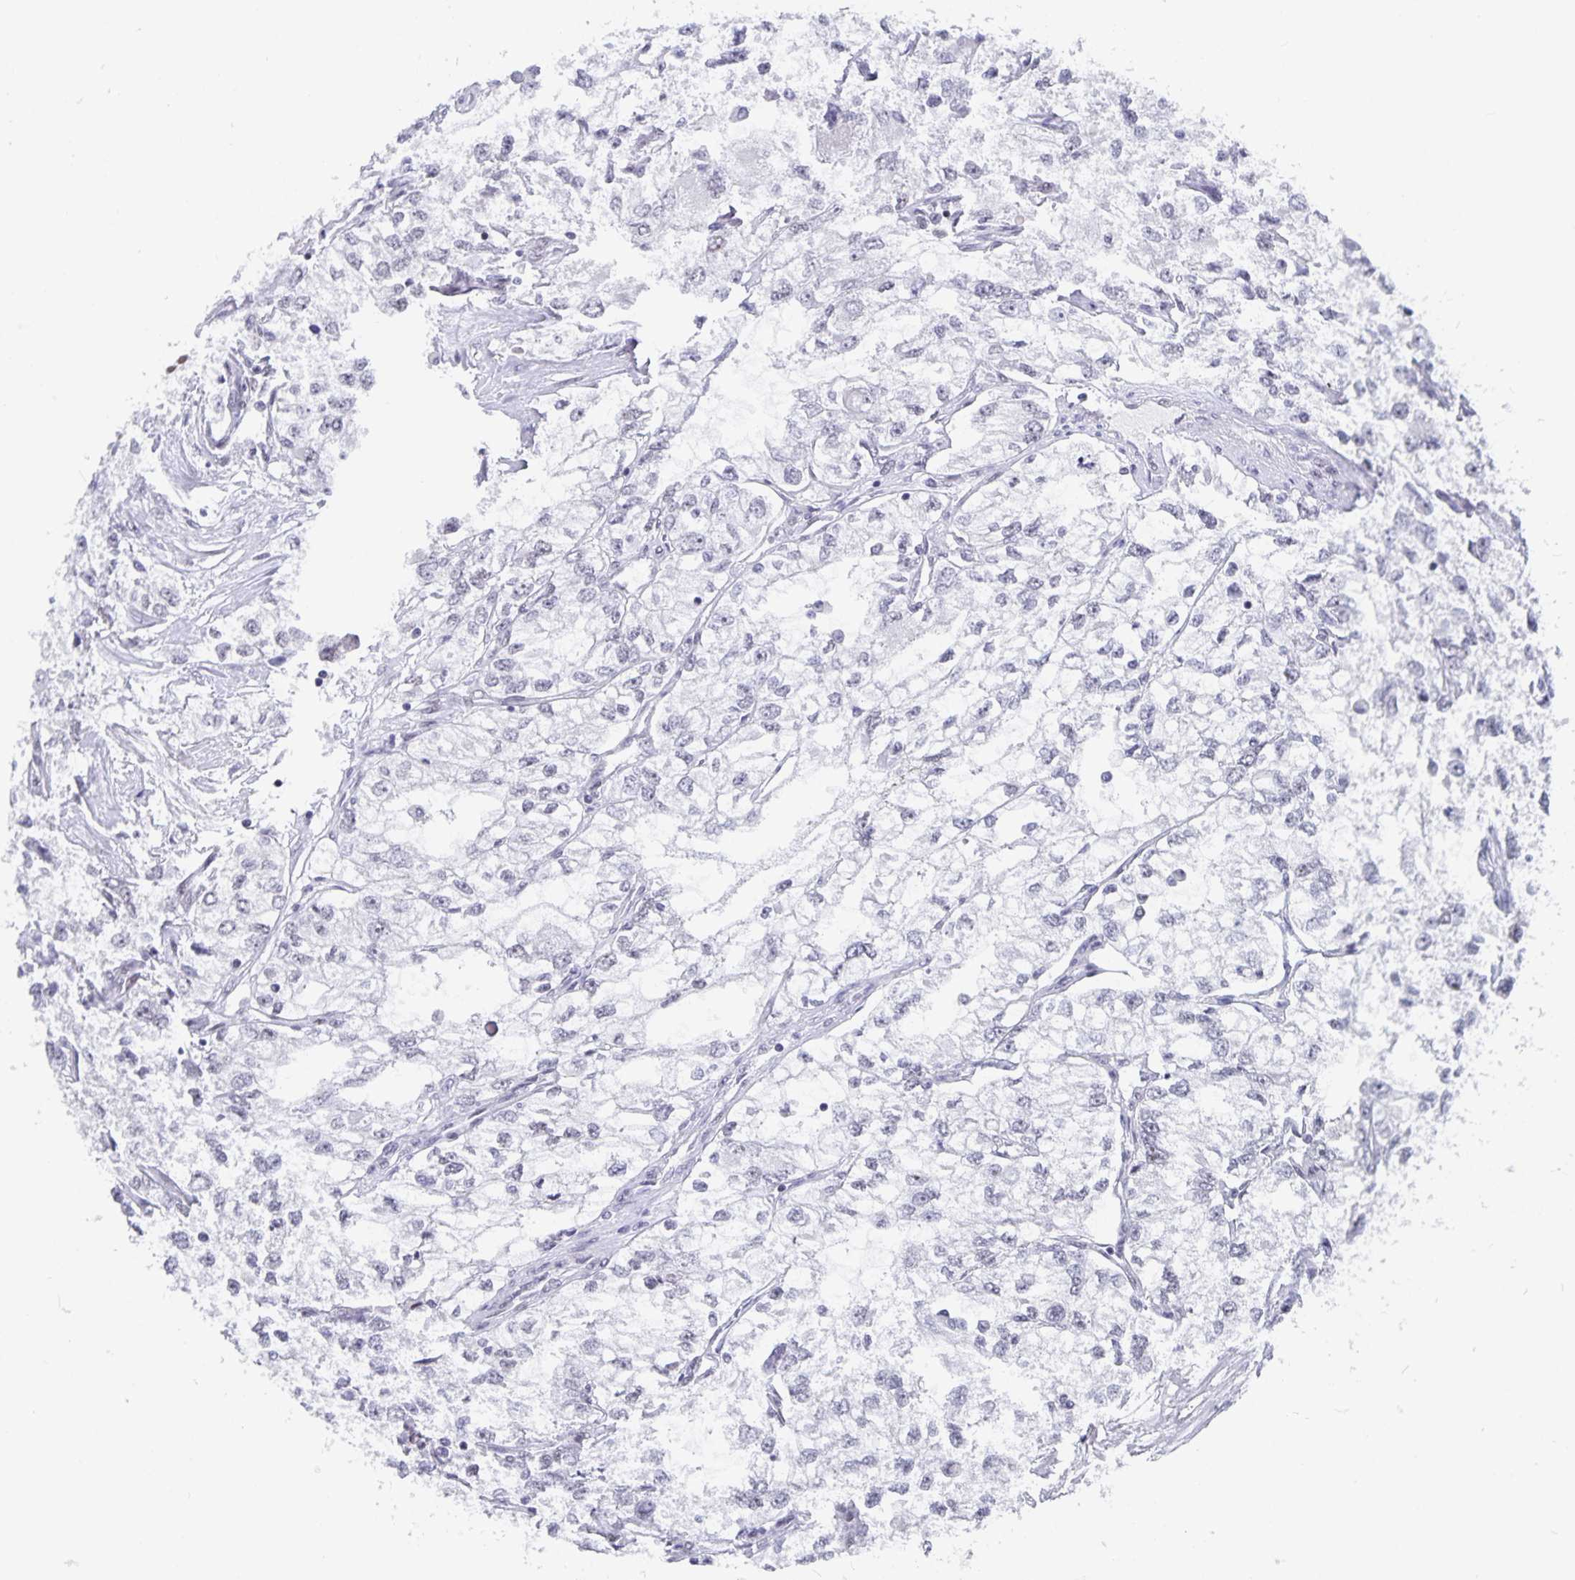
{"staining": {"intensity": "negative", "quantity": "none", "location": "none"}, "tissue": "renal cancer", "cell_type": "Tumor cells", "image_type": "cancer", "snomed": [{"axis": "morphology", "description": "Adenocarcinoma, NOS"}, {"axis": "topography", "description": "Kidney"}], "caption": "Adenocarcinoma (renal) was stained to show a protein in brown. There is no significant positivity in tumor cells.", "gene": "PBX2", "patient": {"sex": "female", "age": 59}}